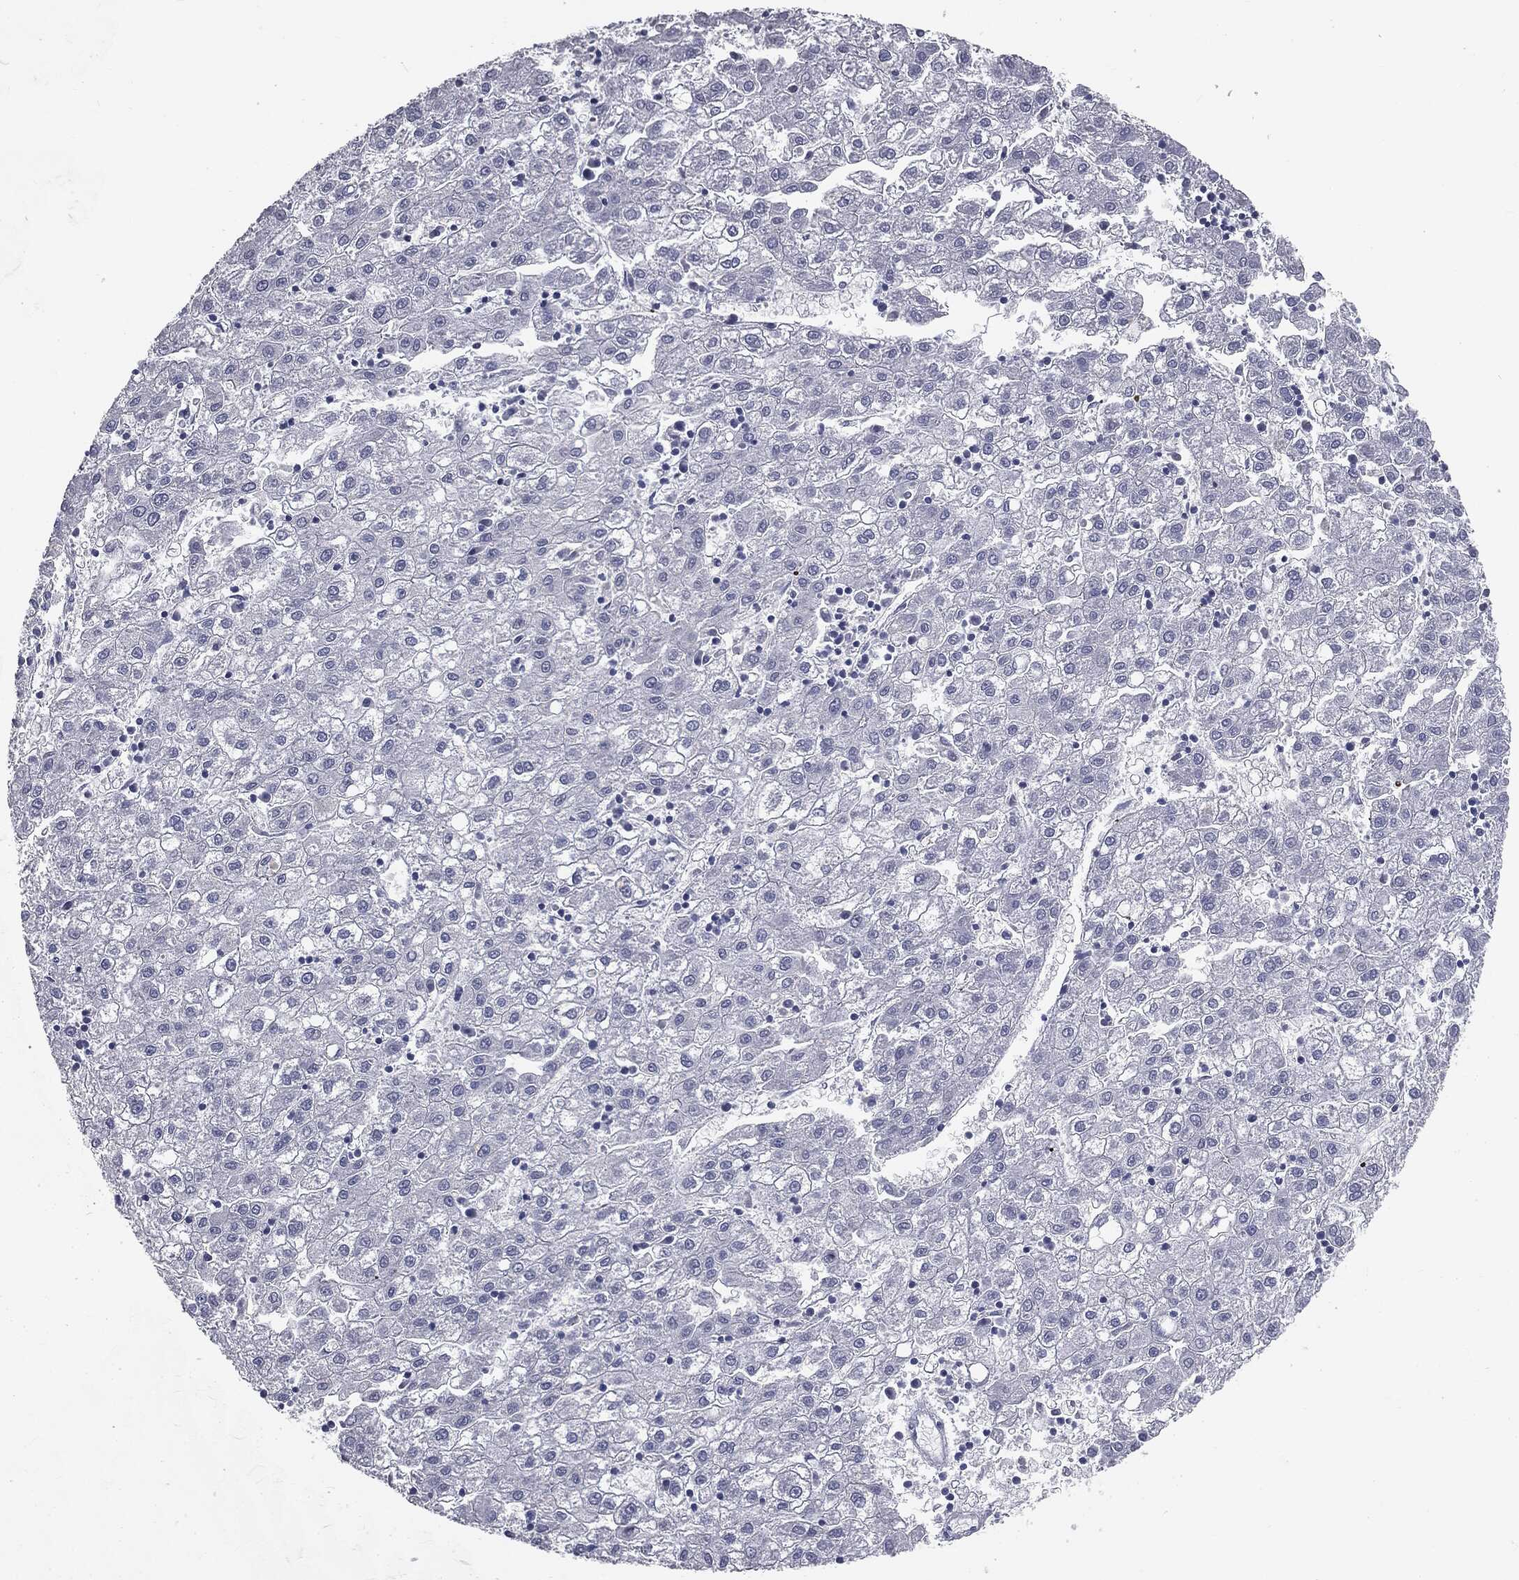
{"staining": {"intensity": "negative", "quantity": "none", "location": "none"}, "tissue": "liver cancer", "cell_type": "Tumor cells", "image_type": "cancer", "snomed": [{"axis": "morphology", "description": "Carcinoma, Hepatocellular, NOS"}, {"axis": "topography", "description": "Liver"}], "caption": "Immunohistochemical staining of liver hepatocellular carcinoma displays no significant positivity in tumor cells.", "gene": "AFP", "patient": {"sex": "male", "age": 72}}